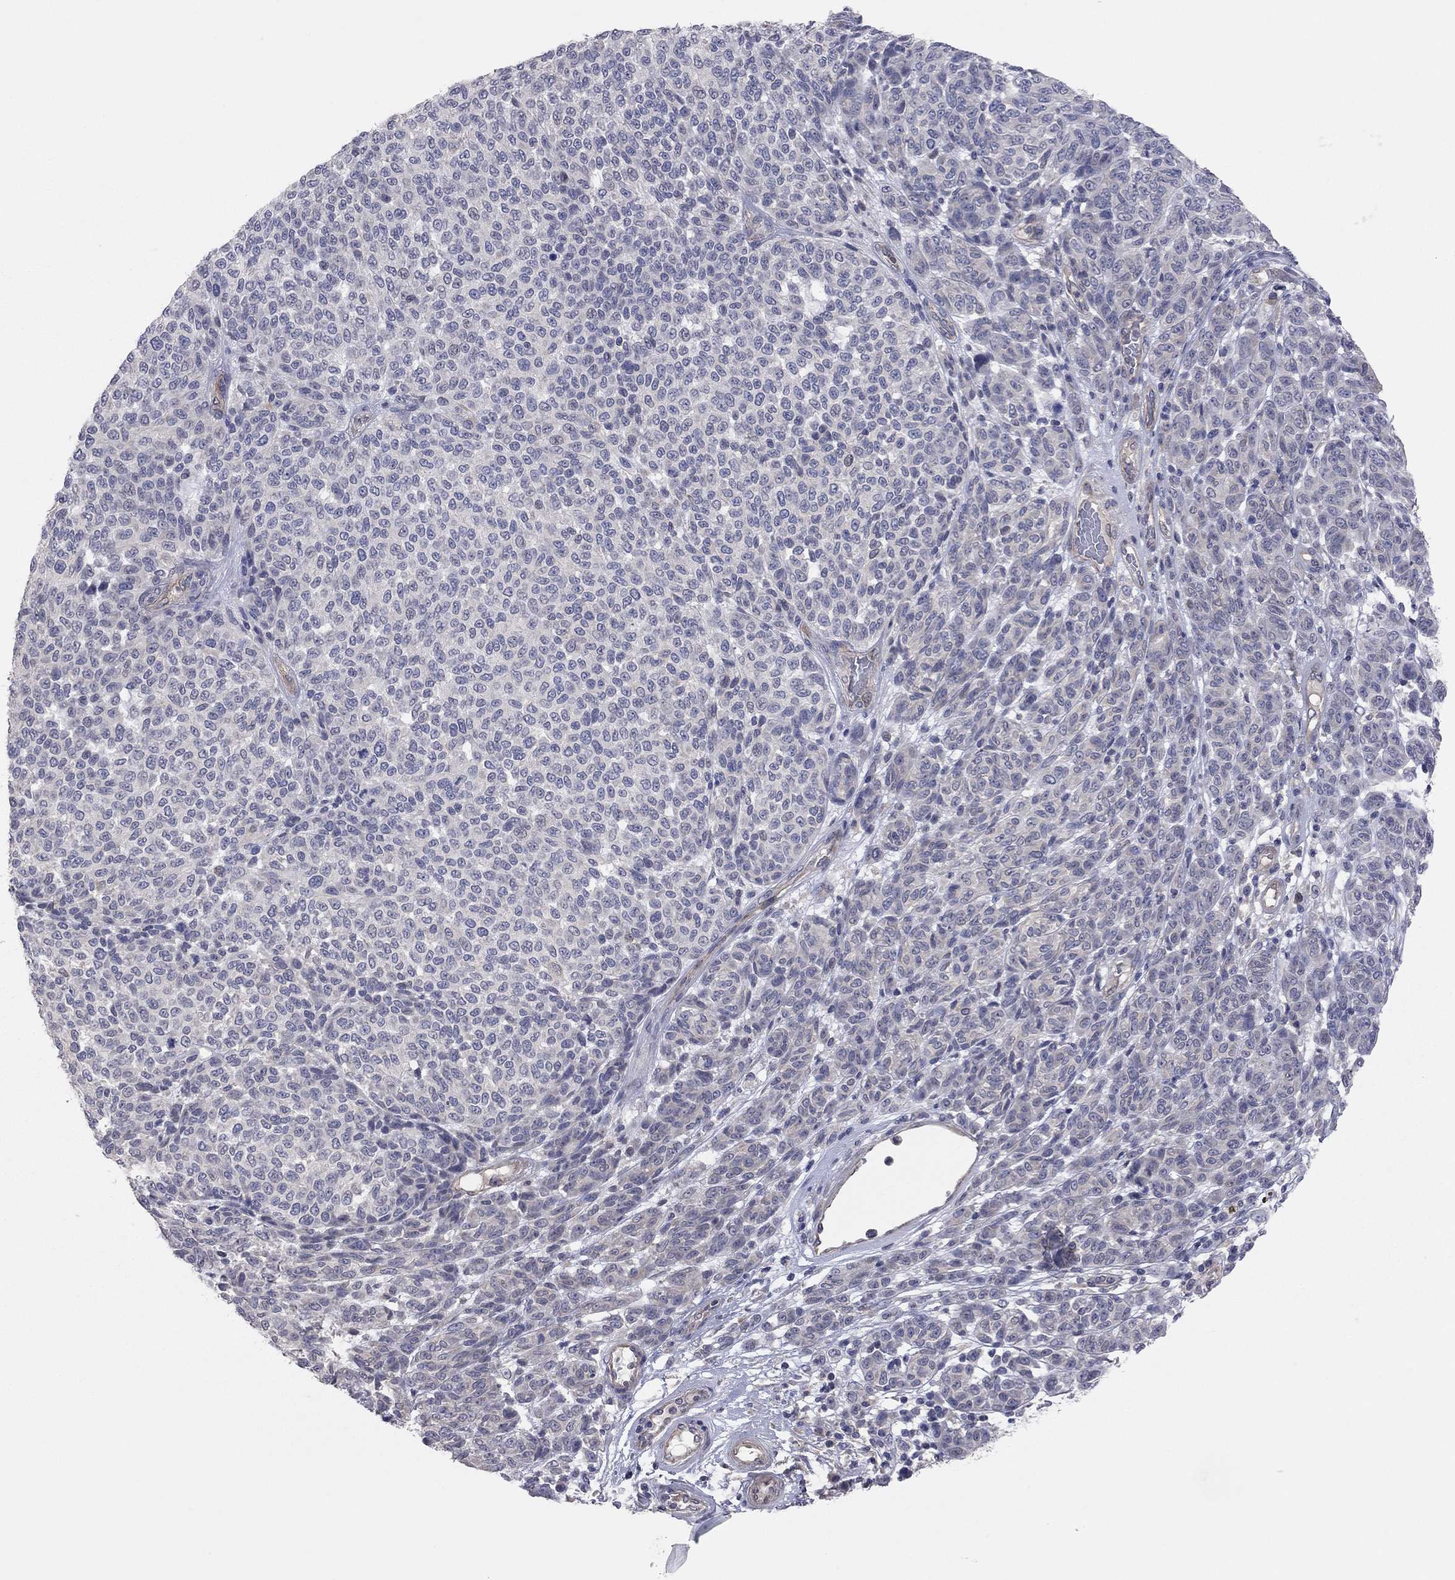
{"staining": {"intensity": "negative", "quantity": "none", "location": "none"}, "tissue": "melanoma", "cell_type": "Tumor cells", "image_type": "cancer", "snomed": [{"axis": "morphology", "description": "Malignant melanoma, NOS"}, {"axis": "topography", "description": "Skin"}], "caption": "The micrograph reveals no staining of tumor cells in malignant melanoma. (Stains: DAB immunohistochemistry (IHC) with hematoxylin counter stain, Microscopy: brightfield microscopy at high magnification).", "gene": "KCNB1", "patient": {"sex": "male", "age": 59}}